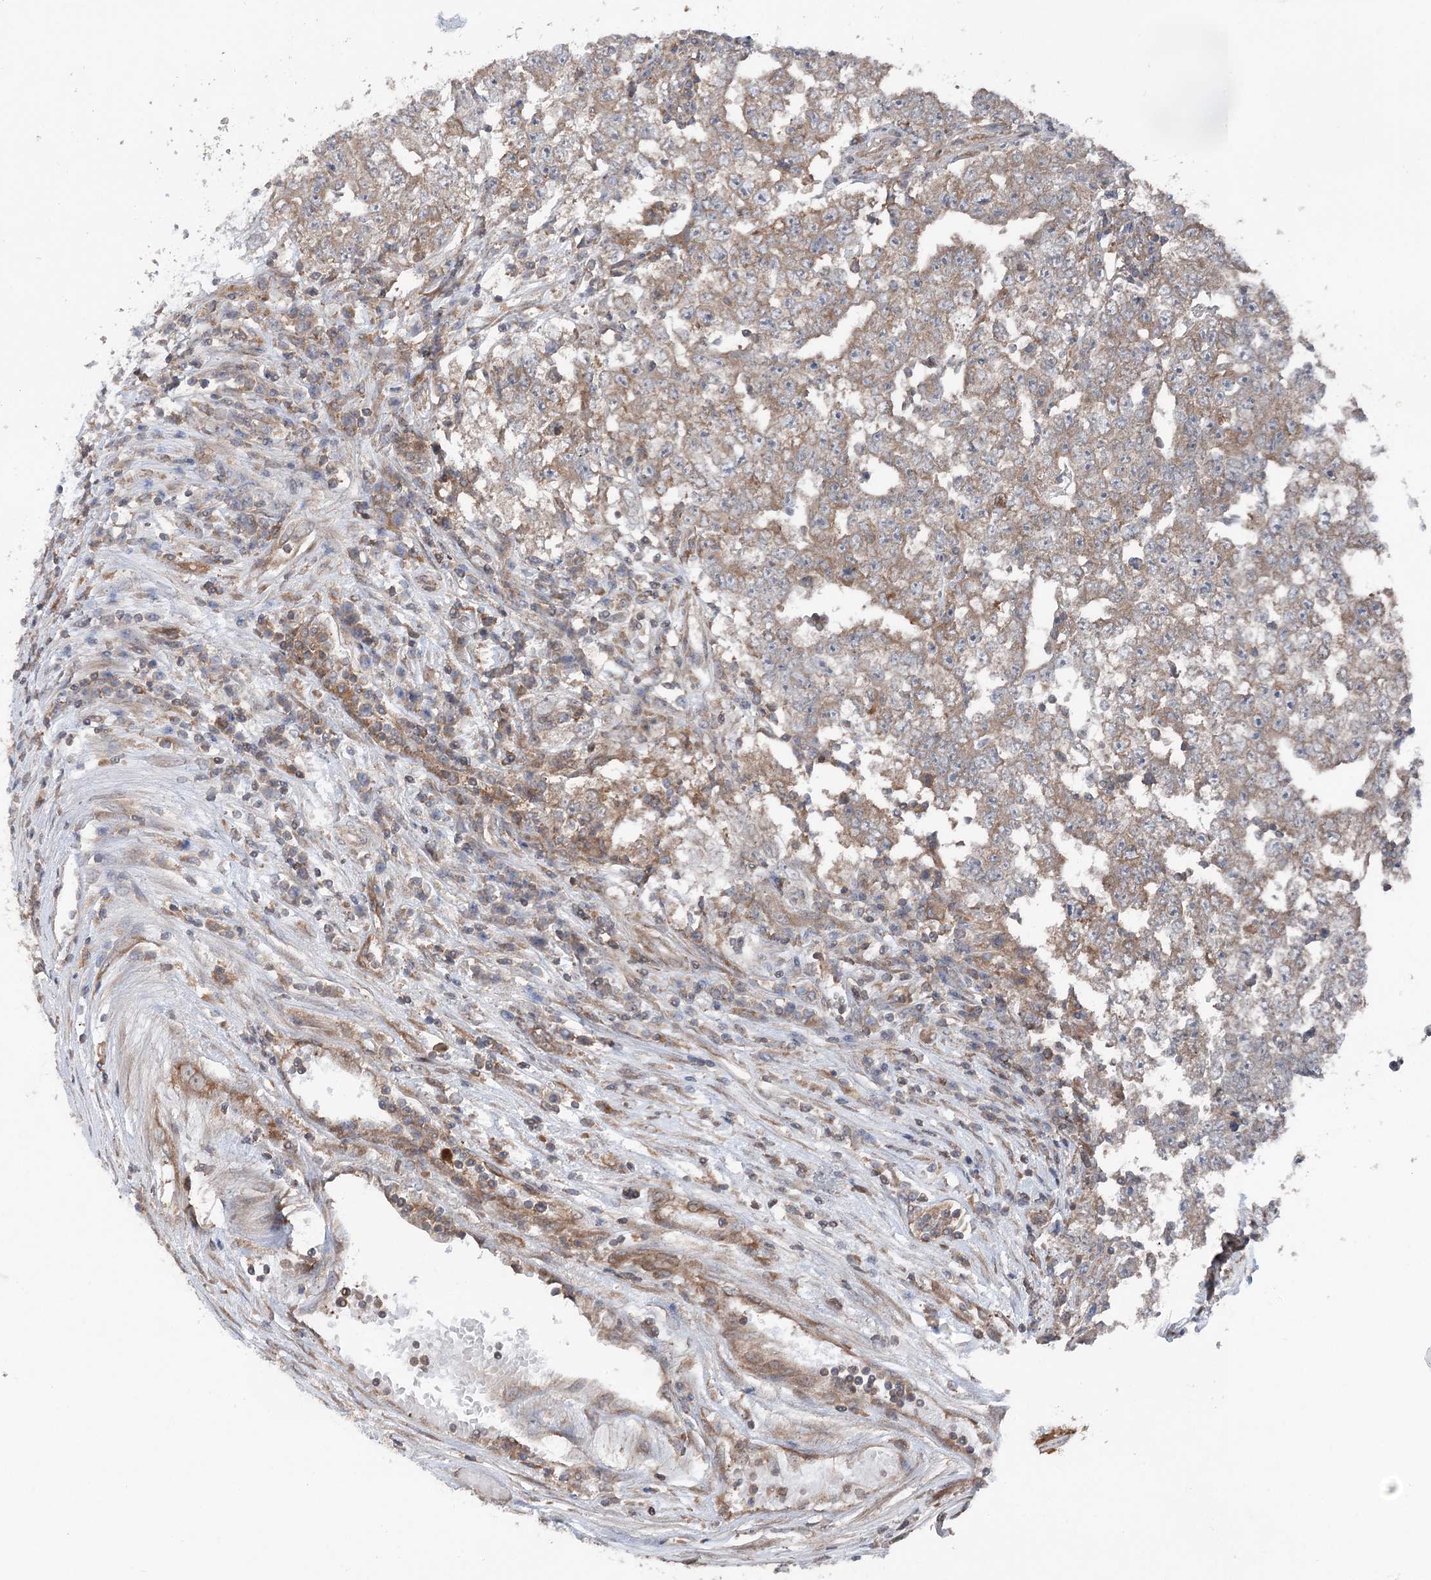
{"staining": {"intensity": "weak", "quantity": ">75%", "location": "cytoplasmic/membranous"}, "tissue": "testis cancer", "cell_type": "Tumor cells", "image_type": "cancer", "snomed": [{"axis": "morphology", "description": "Carcinoma, Embryonal, NOS"}, {"axis": "topography", "description": "Testis"}], "caption": "Embryonal carcinoma (testis) stained with immunohistochemistry displays weak cytoplasmic/membranous expression in about >75% of tumor cells.", "gene": "PPP1R21", "patient": {"sex": "male", "age": 25}}